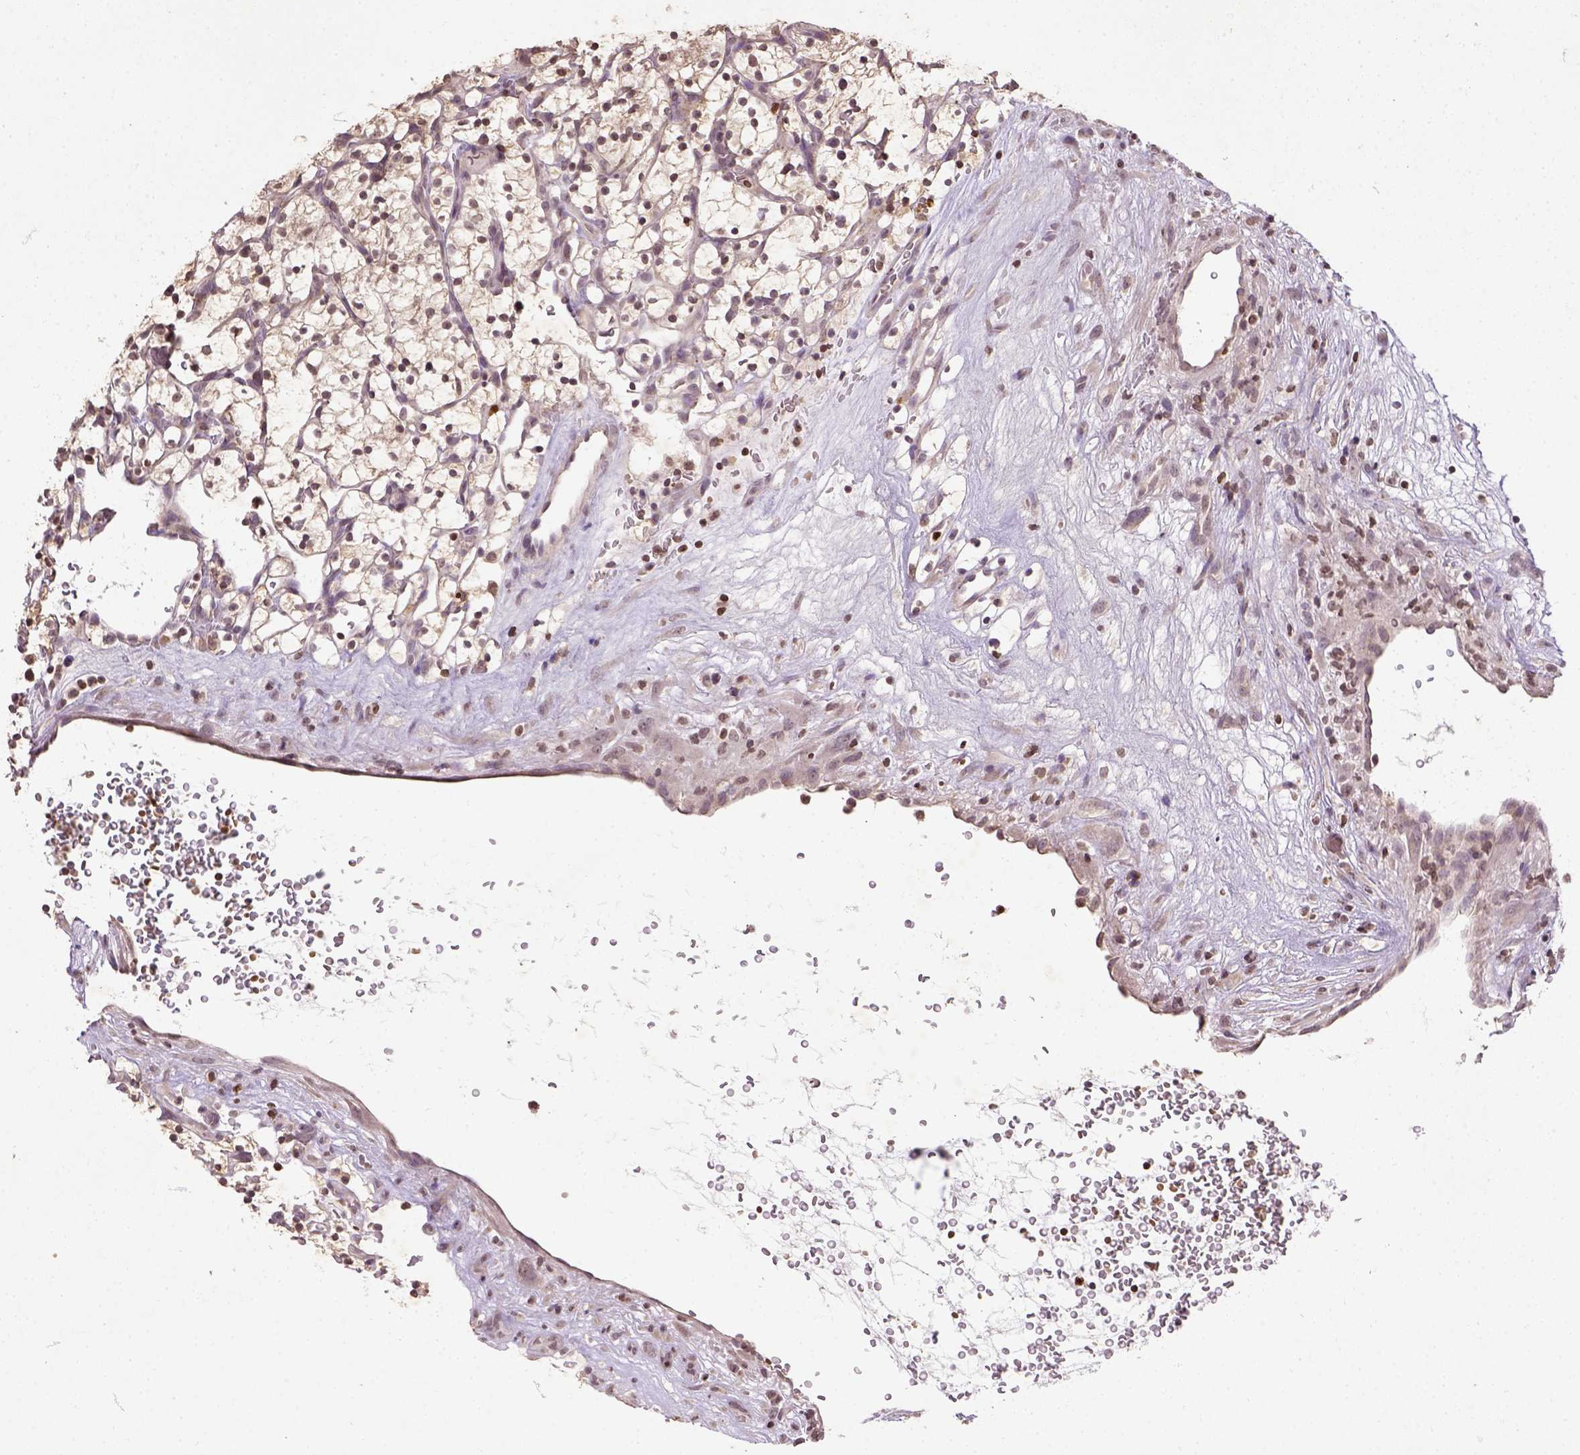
{"staining": {"intensity": "weak", "quantity": ">75%", "location": "cytoplasmic/membranous"}, "tissue": "renal cancer", "cell_type": "Tumor cells", "image_type": "cancer", "snomed": [{"axis": "morphology", "description": "Adenocarcinoma, NOS"}, {"axis": "topography", "description": "Kidney"}], "caption": "Renal cancer (adenocarcinoma) stained for a protein (brown) displays weak cytoplasmic/membranous positive staining in about >75% of tumor cells.", "gene": "NUDT3", "patient": {"sex": "female", "age": 64}}